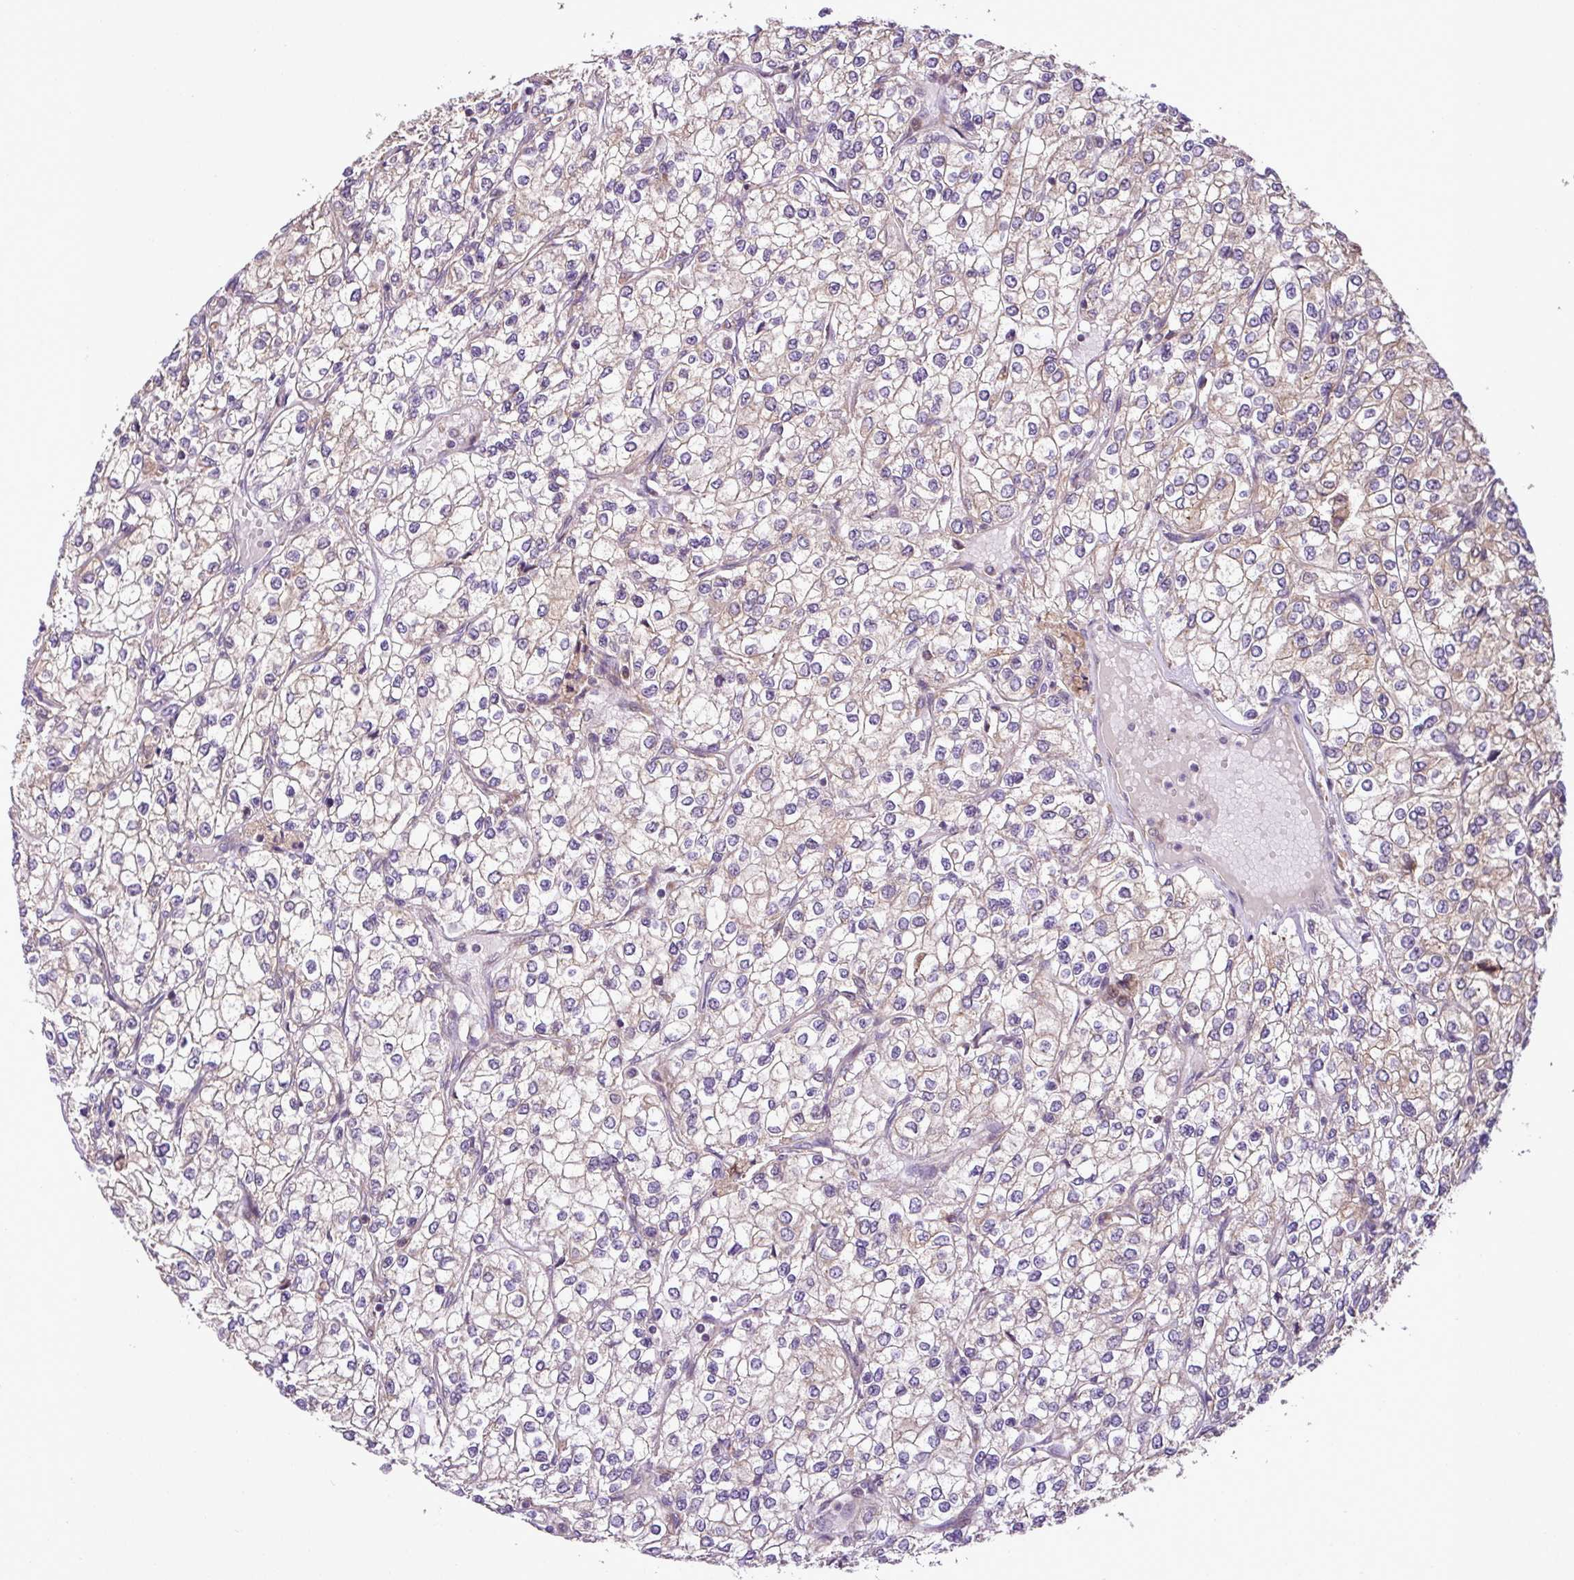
{"staining": {"intensity": "weak", "quantity": "<25%", "location": "cytoplasmic/membranous"}, "tissue": "renal cancer", "cell_type": "Tumor cells", "image_type": "cancer", "snomed": [{"axis": "morphology", "description": "Adenocarcinoma, NOS"}, {"axis": "topography", "description": "Kidney"}], "caption": "Renal adenocarcinoma was stained to show a protein in brown. There is no significant expression in tumor cells. Brightfield microscopy of IHC stained with DAB (3,3'-diaminobenzidine) (brown) and hematoxylin (blue), captured at high magnification.", "gene": "DLGAP4", "patient": {"sex": "male", "age": 80}}